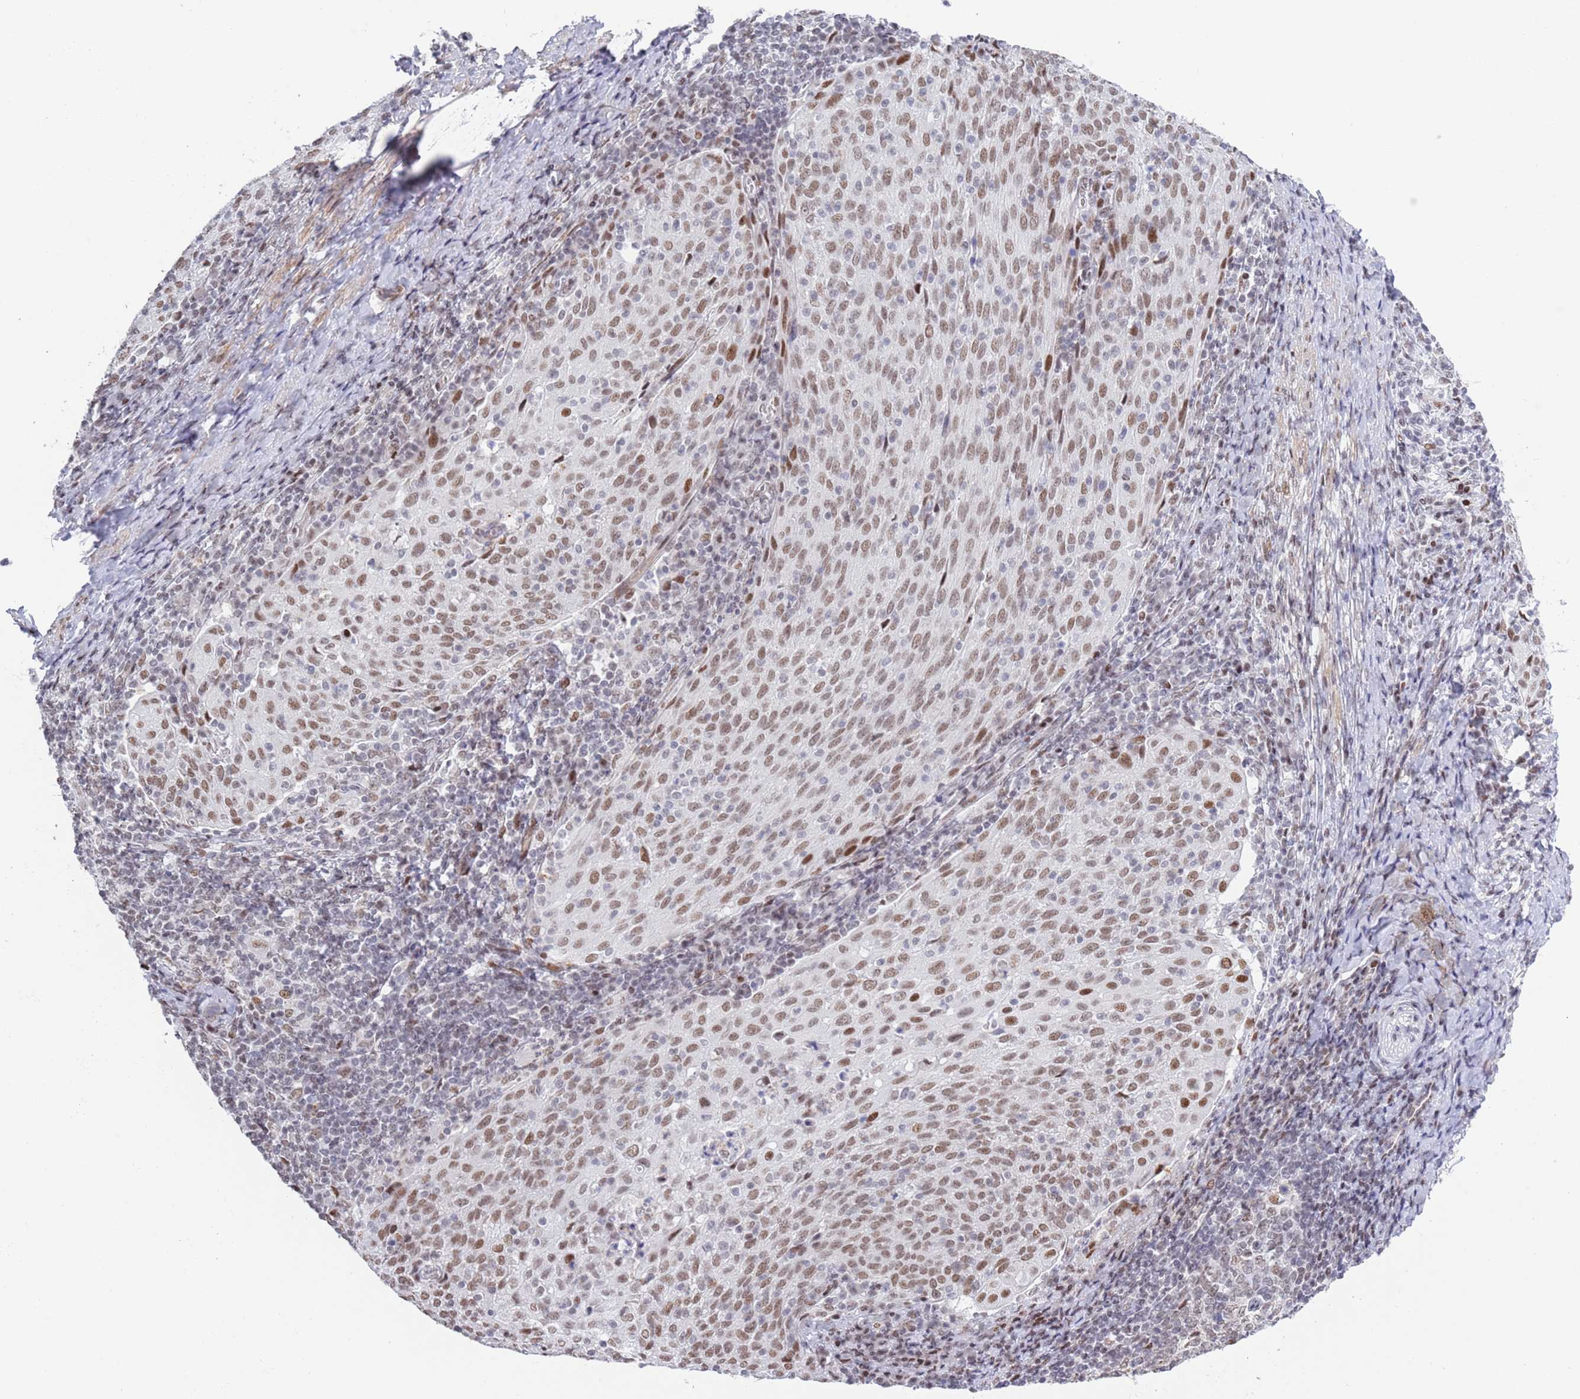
{"staining": {"intensity": "moderate", "quantity": ">75%", "location": "nuclear"}, "tissue": "cervical cancer", "cell_type": "Tumor cells", "image_type": "cancer", "snomed": [{"axis": "morphology", "description": "Squamous cell carcinoma, NOS"}, {"axis": "topography", "description": "Cervix"}], "caption": "Cervical cancer stained with immunohistochemistry (IHC) displays moderate nuclear positivity in about >75% of tumor cells.", "gene": "ZNF382", "patient": {"sex": "female", "age": 52}}